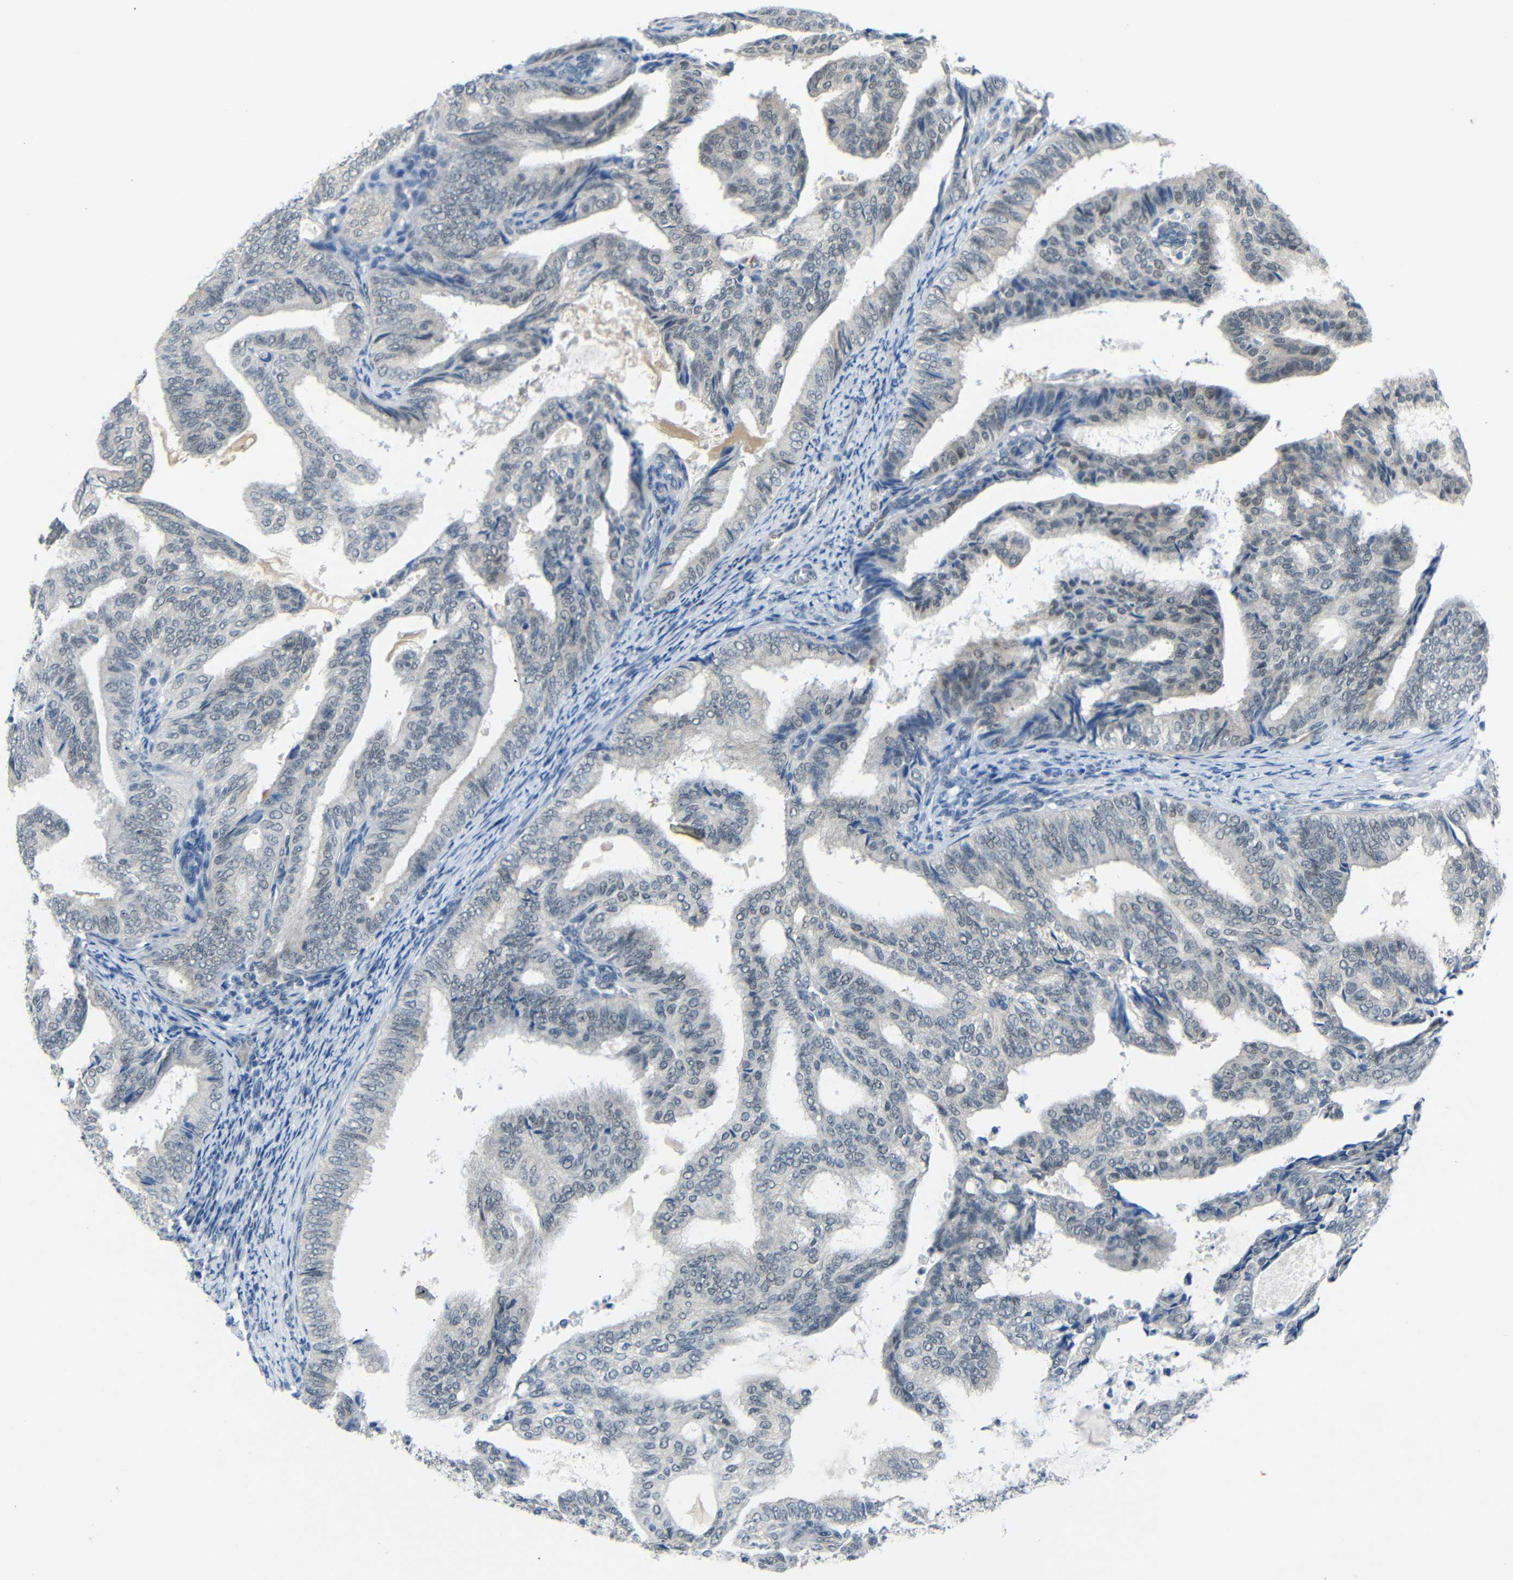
{"staining": {"intensity": "negative", "quantity": "none", "location": "none"}, "tissue": "endometrial cancer", "cell_type": "Tumor cells", "image_type": "cancer", "snomed": [{"axis": "morphology", "description": "Adenocarcinoma, NOS"}, {"axis": "topography", "description": "Endometrium"}], "caption": "Tumor cells show no significant staining in endometrial adenocarcinoma. (Brightfield microscopy of DAB (3,3'-diaminobenzidine) immunohistochemistry at high magnification).", "gene": "GPR158", "patient": {"sex": "female", "age": 58}}